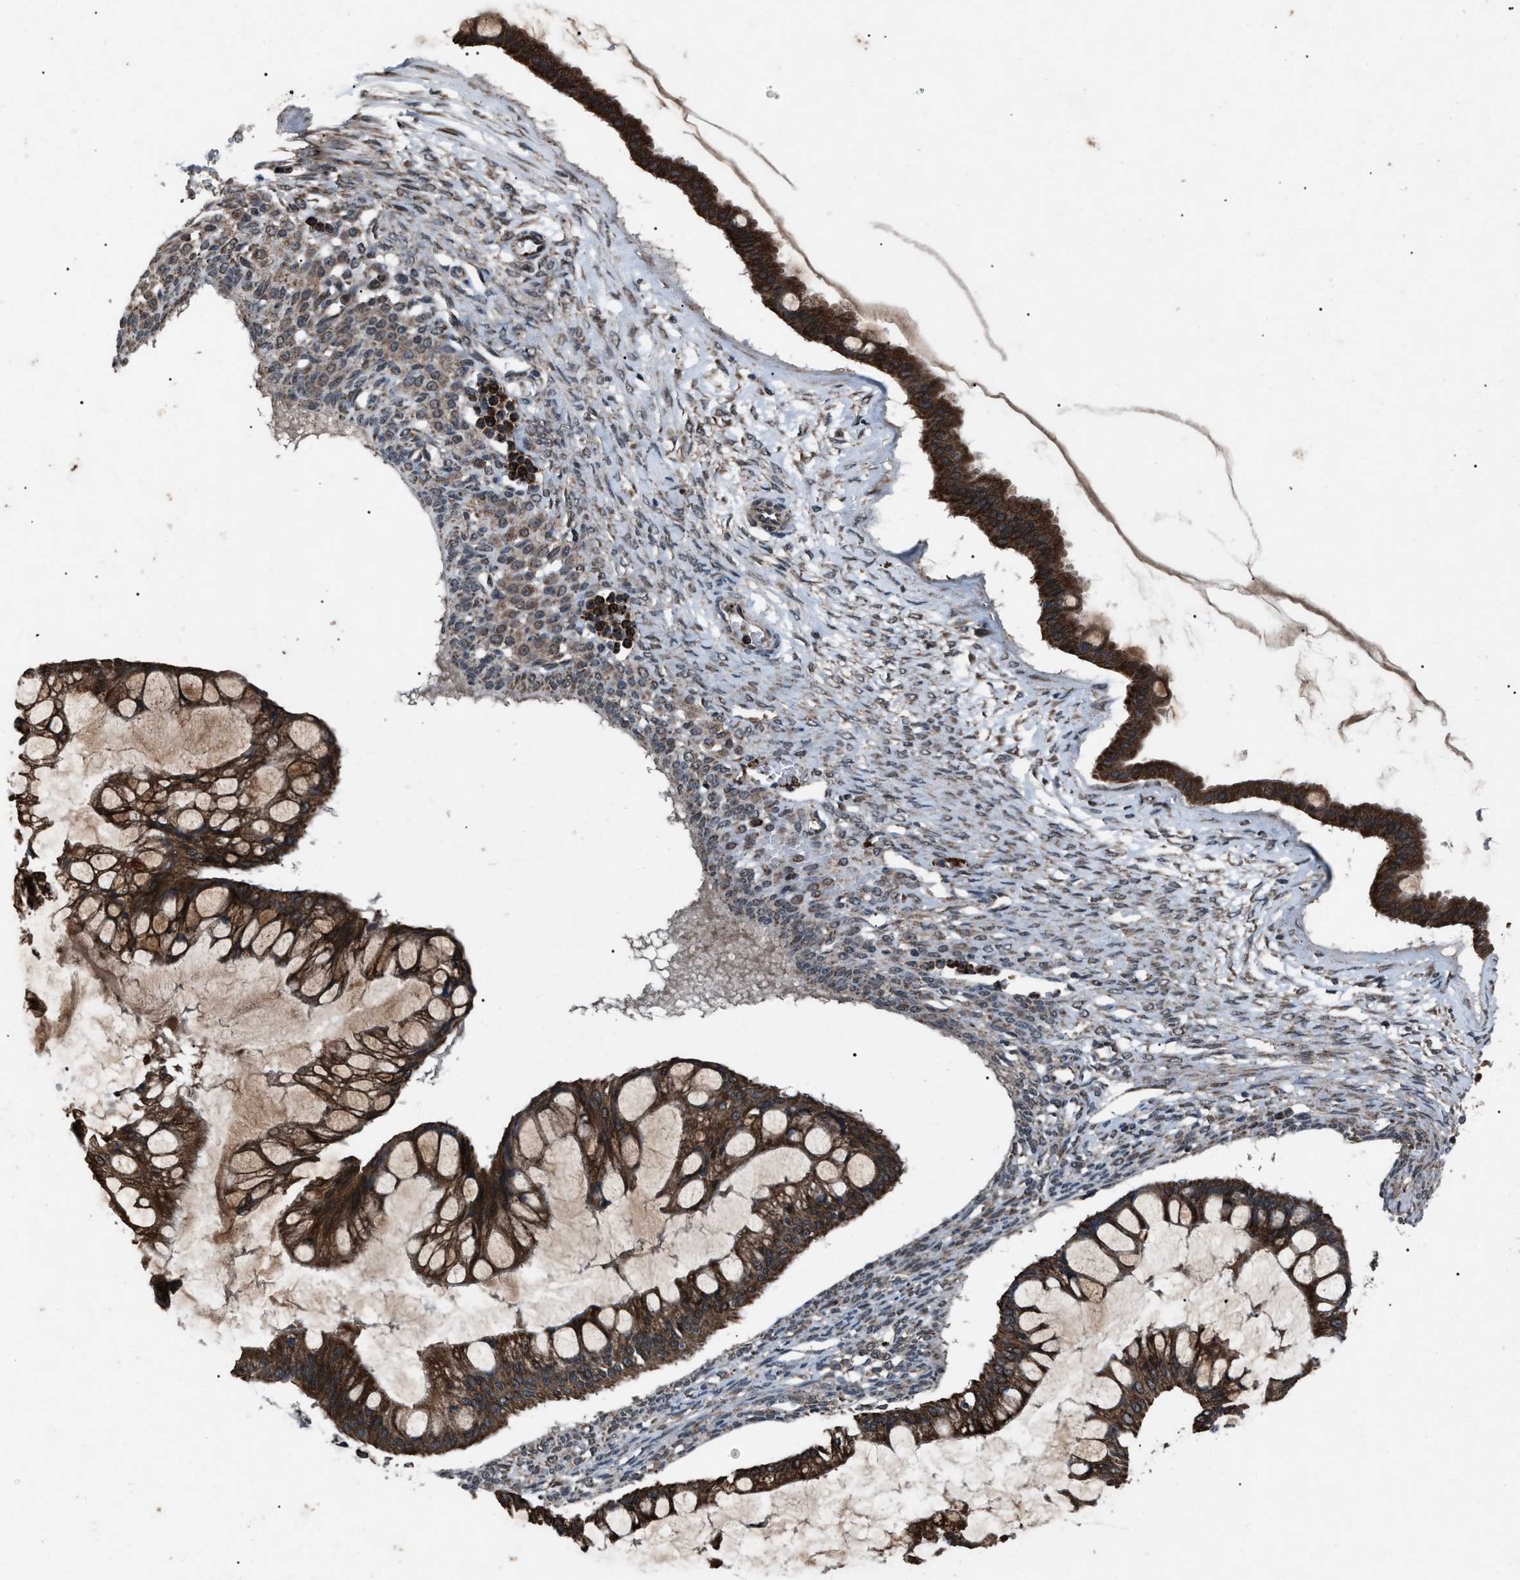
{"staining": {"intensity": "strong", "quantity": ">75%", "location": "cytoplasmic/membranous"}, "tissue": "ovarian cancer", "cell_type": "Tumor cells", "image_type": "cancer", "snomed": [{"axis": "morphology", "description": "Cystadenocarcinoma, mucinous, NOS"}, {"axis": "topography", "description": "Ovary"}], "caption": "Human ovarian cancer stained with a protein marker exhibits strong staining in tumor cells.", "gene": "ZFAND2A", "patient": {"sex": "female", "age": 73}}